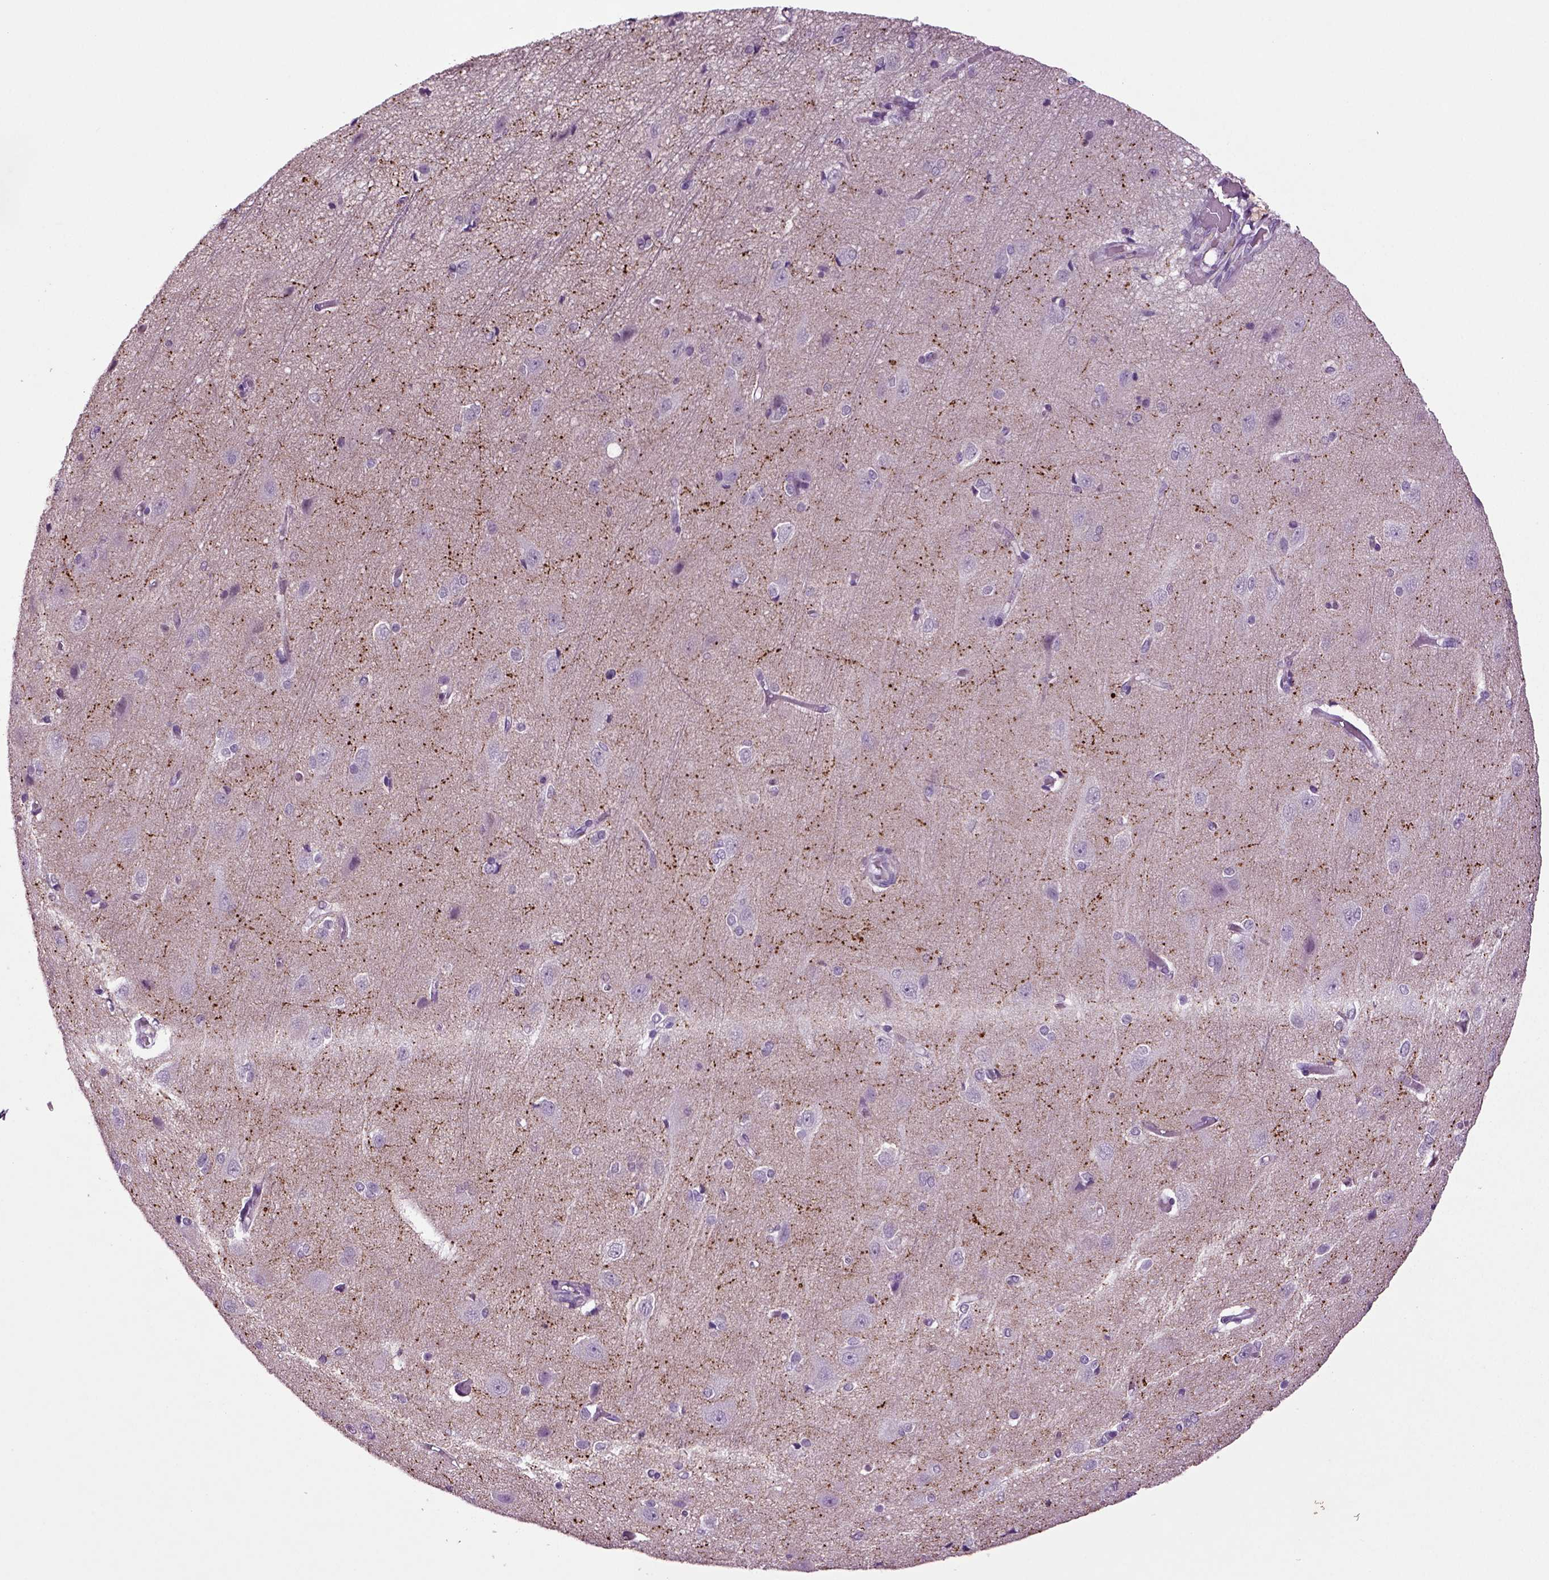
{"staining": {"intensity": "negative", "quantity": "none", "location": "none"}, "tissue": "cerebral cortex", "cell_type": "Endothelial cells", "image_type": "normal", "snomed": [{"axis": "morphology", "description": "Normal tissue, NOS"}, {"axis": "topography", "description": "Cerebral cortex"}], "caption": "DAB (3,3'-diaminobenzidine) immunohistochemical staining of unremarkable cerebral cortex exhibits no significant staining in endothelial cells.", "gene": "SLC17A6", "patient": {"sex": "male", "age": 37}}